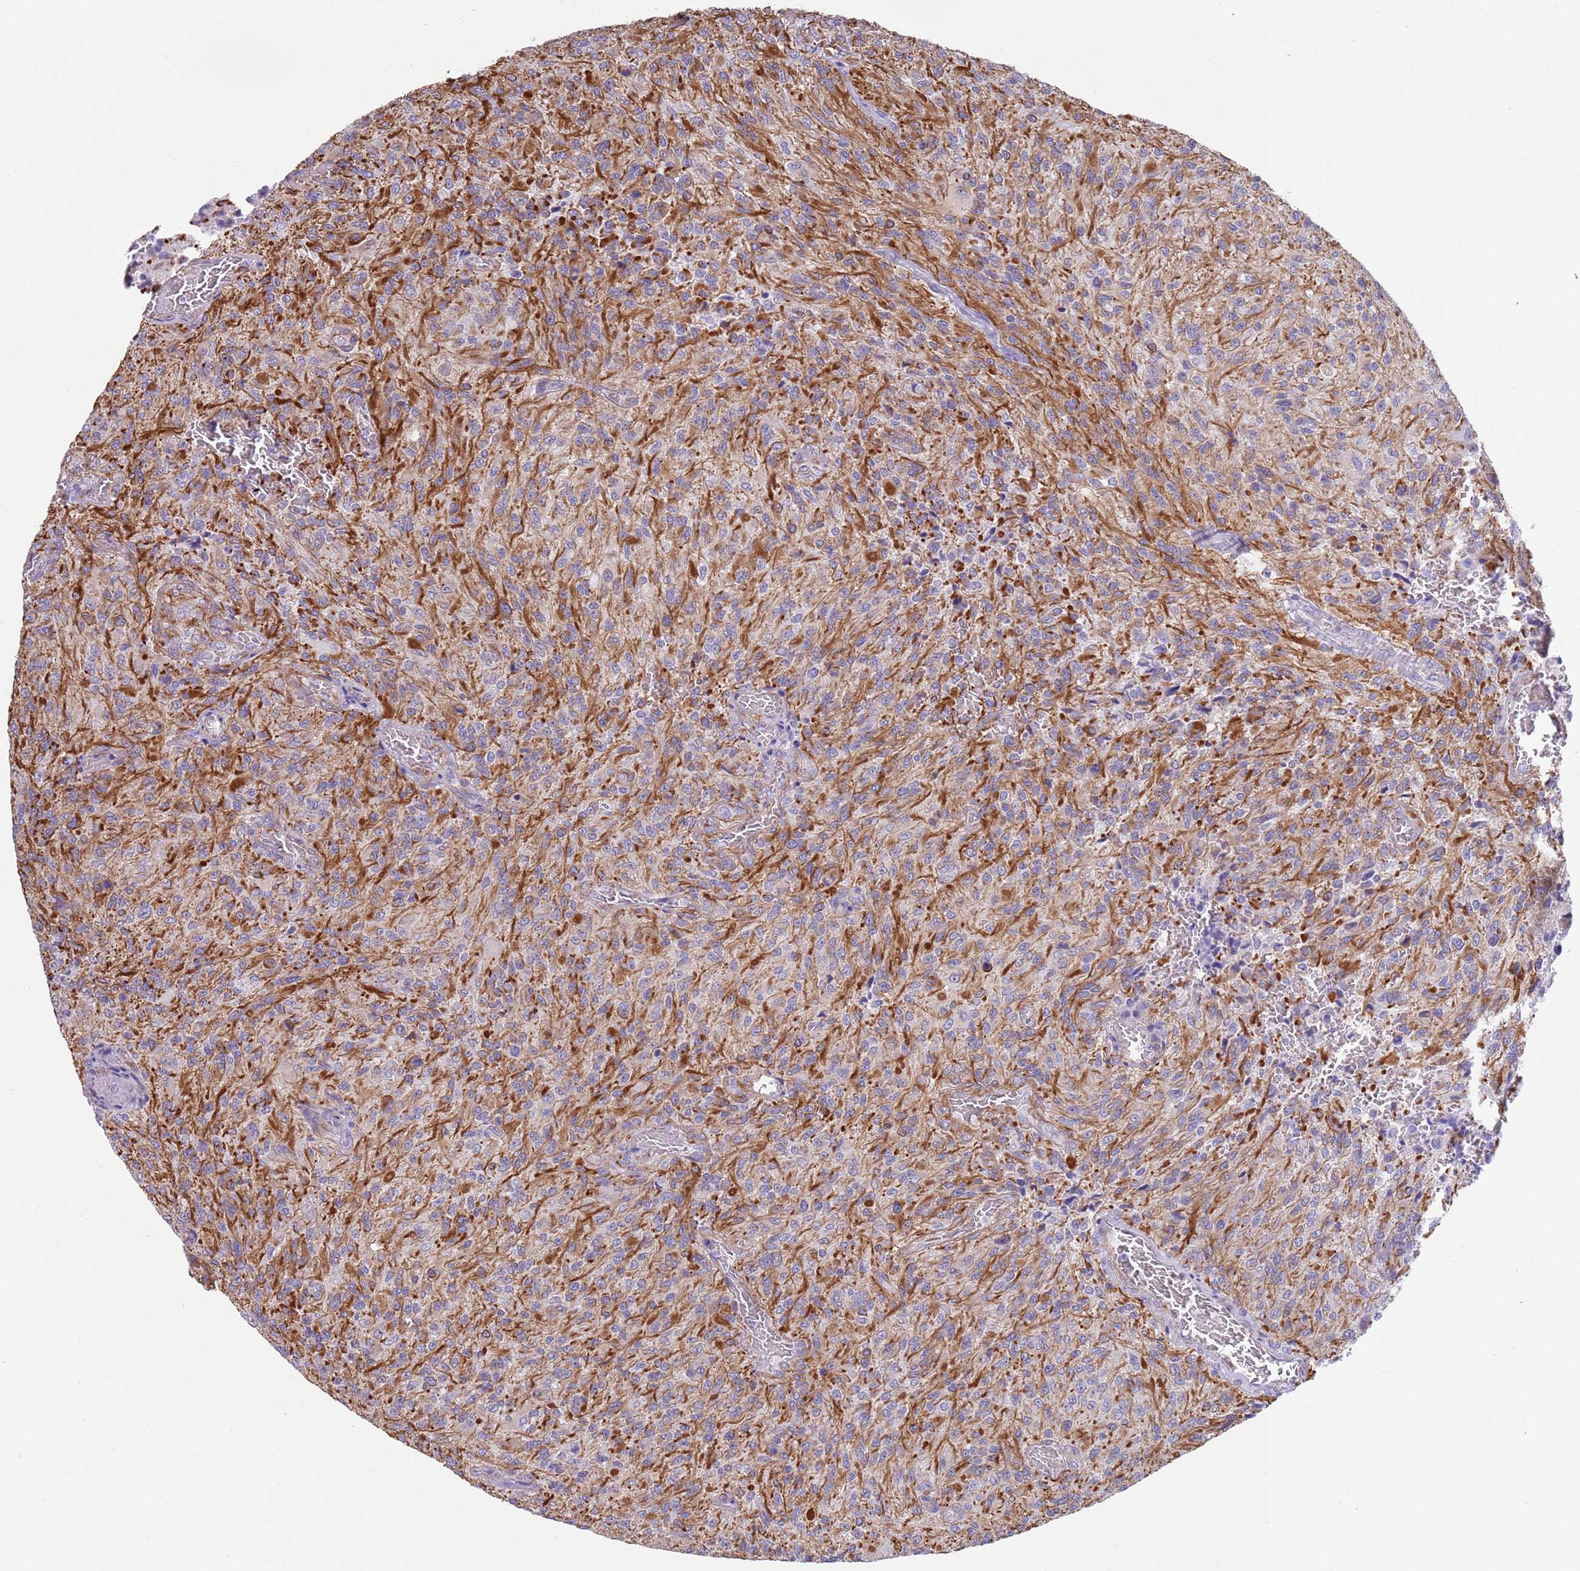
{"staining": {"intensity": "moderate", "quantity": "25%-75%", "location": "cytoplasmic/membranous"}, "tissue": "glioma", "cell_type": "Tumor cells", "image_type": "cancer", "snomed": [{"axis": "morphology", "description": "Normal tissue, NOS"}, {"axis": "morphology", "description": "Glioma, malignant, High grade"}, {"axis": "topography", "description": "Cerebral cortex"}], "caption": "The immunohistochemical stain highlights moderate cytoplasmic/membranous expression in tumor cells of malignant high-grade glioma tissue.", "gene": "TSGA13", "patient": {"sex": "male", "age": 56}}